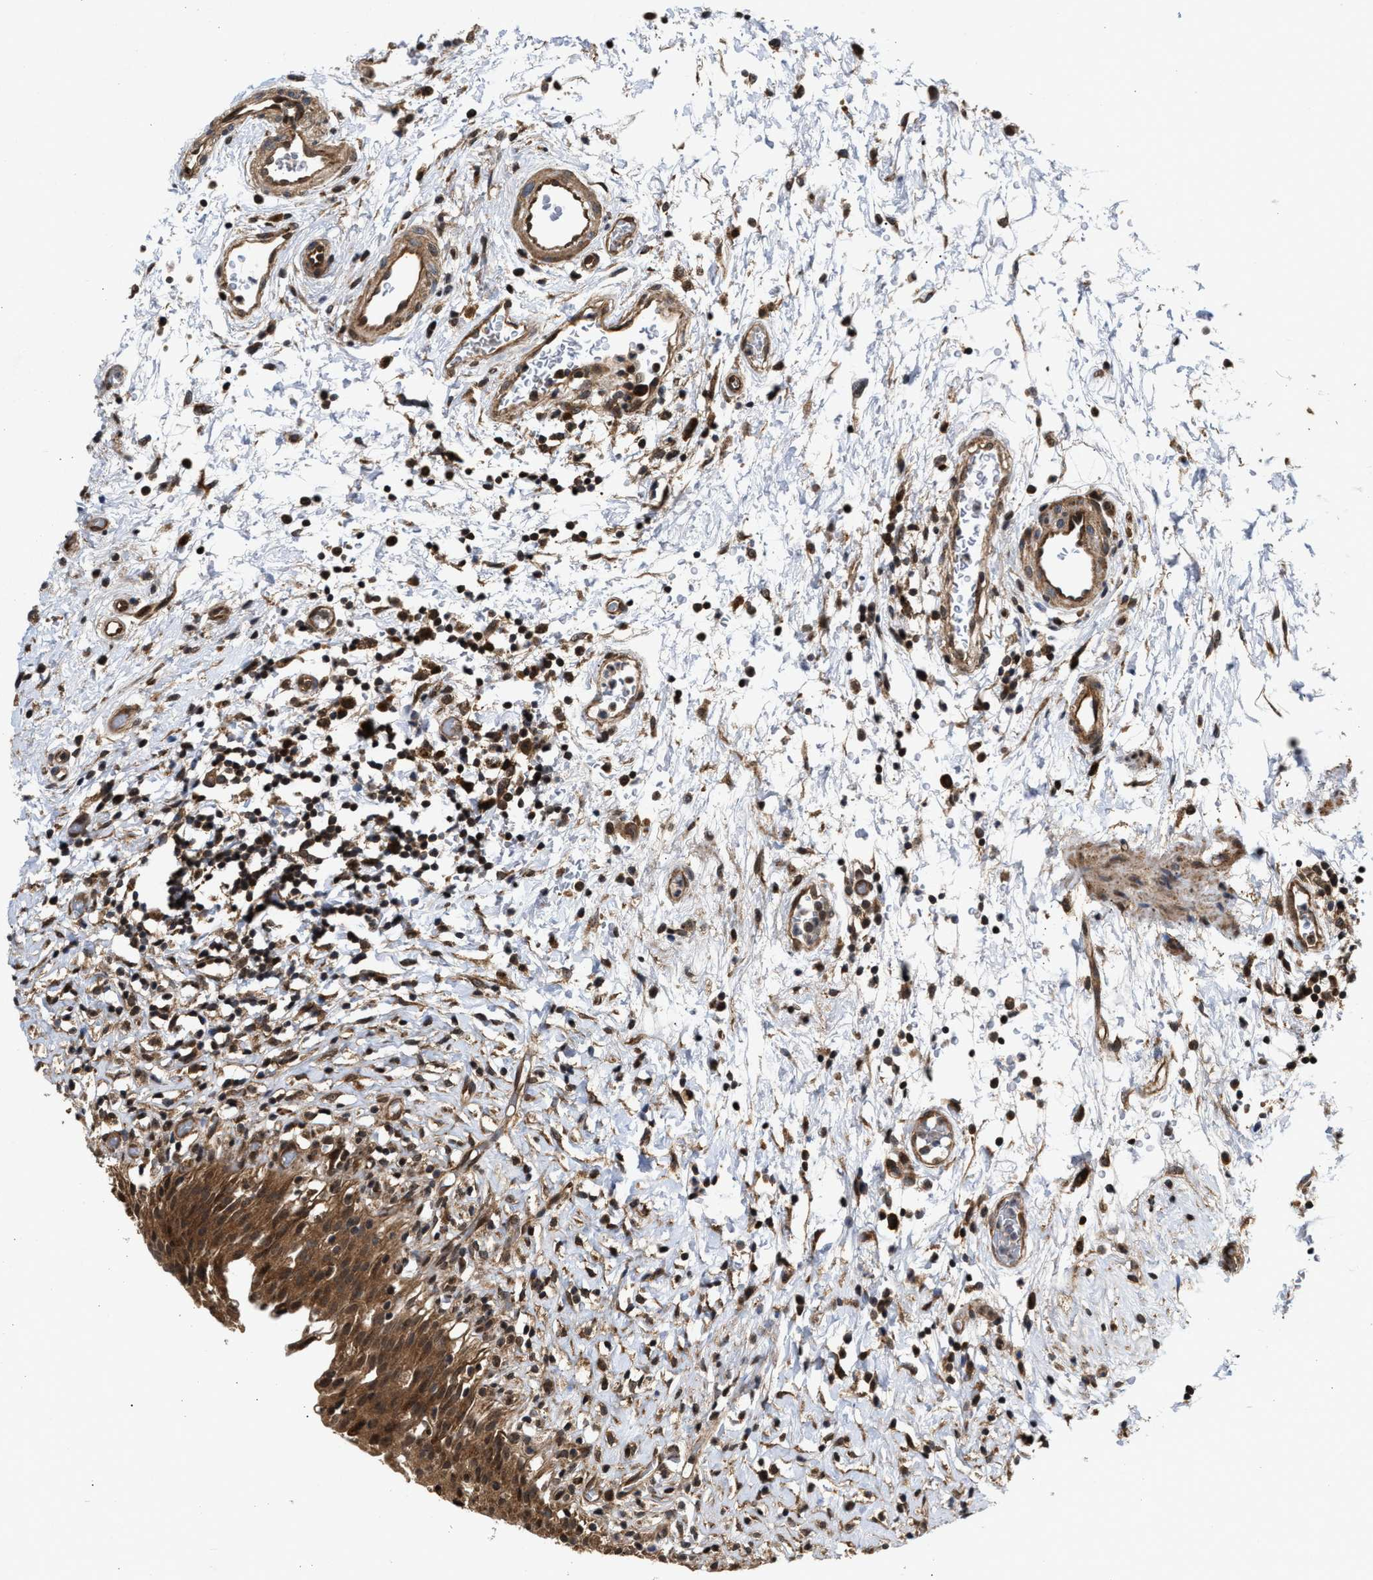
{"staining": {"intensity": "moderate", "quantity": ">75%", "location": "cytoplasmic/membranous"}, "tissue": "urinary bladder", "cell_type": "Urothelial cells", "image_type": "normal", "snomed": [{"axis": "morphology", "description": "Normal tissue, NOS"}, {"axis": "topography", "description": "Urinary bladder"}], "caption": "A high-resolution image shows immunohistochemistry staining of benign urinary bladder, which displays moderate cytoplasmic/membranous positivity in about >75% of urothelial cells.", "gene": "CFLAR", "patient": {"sex": "male", "age": 51}}